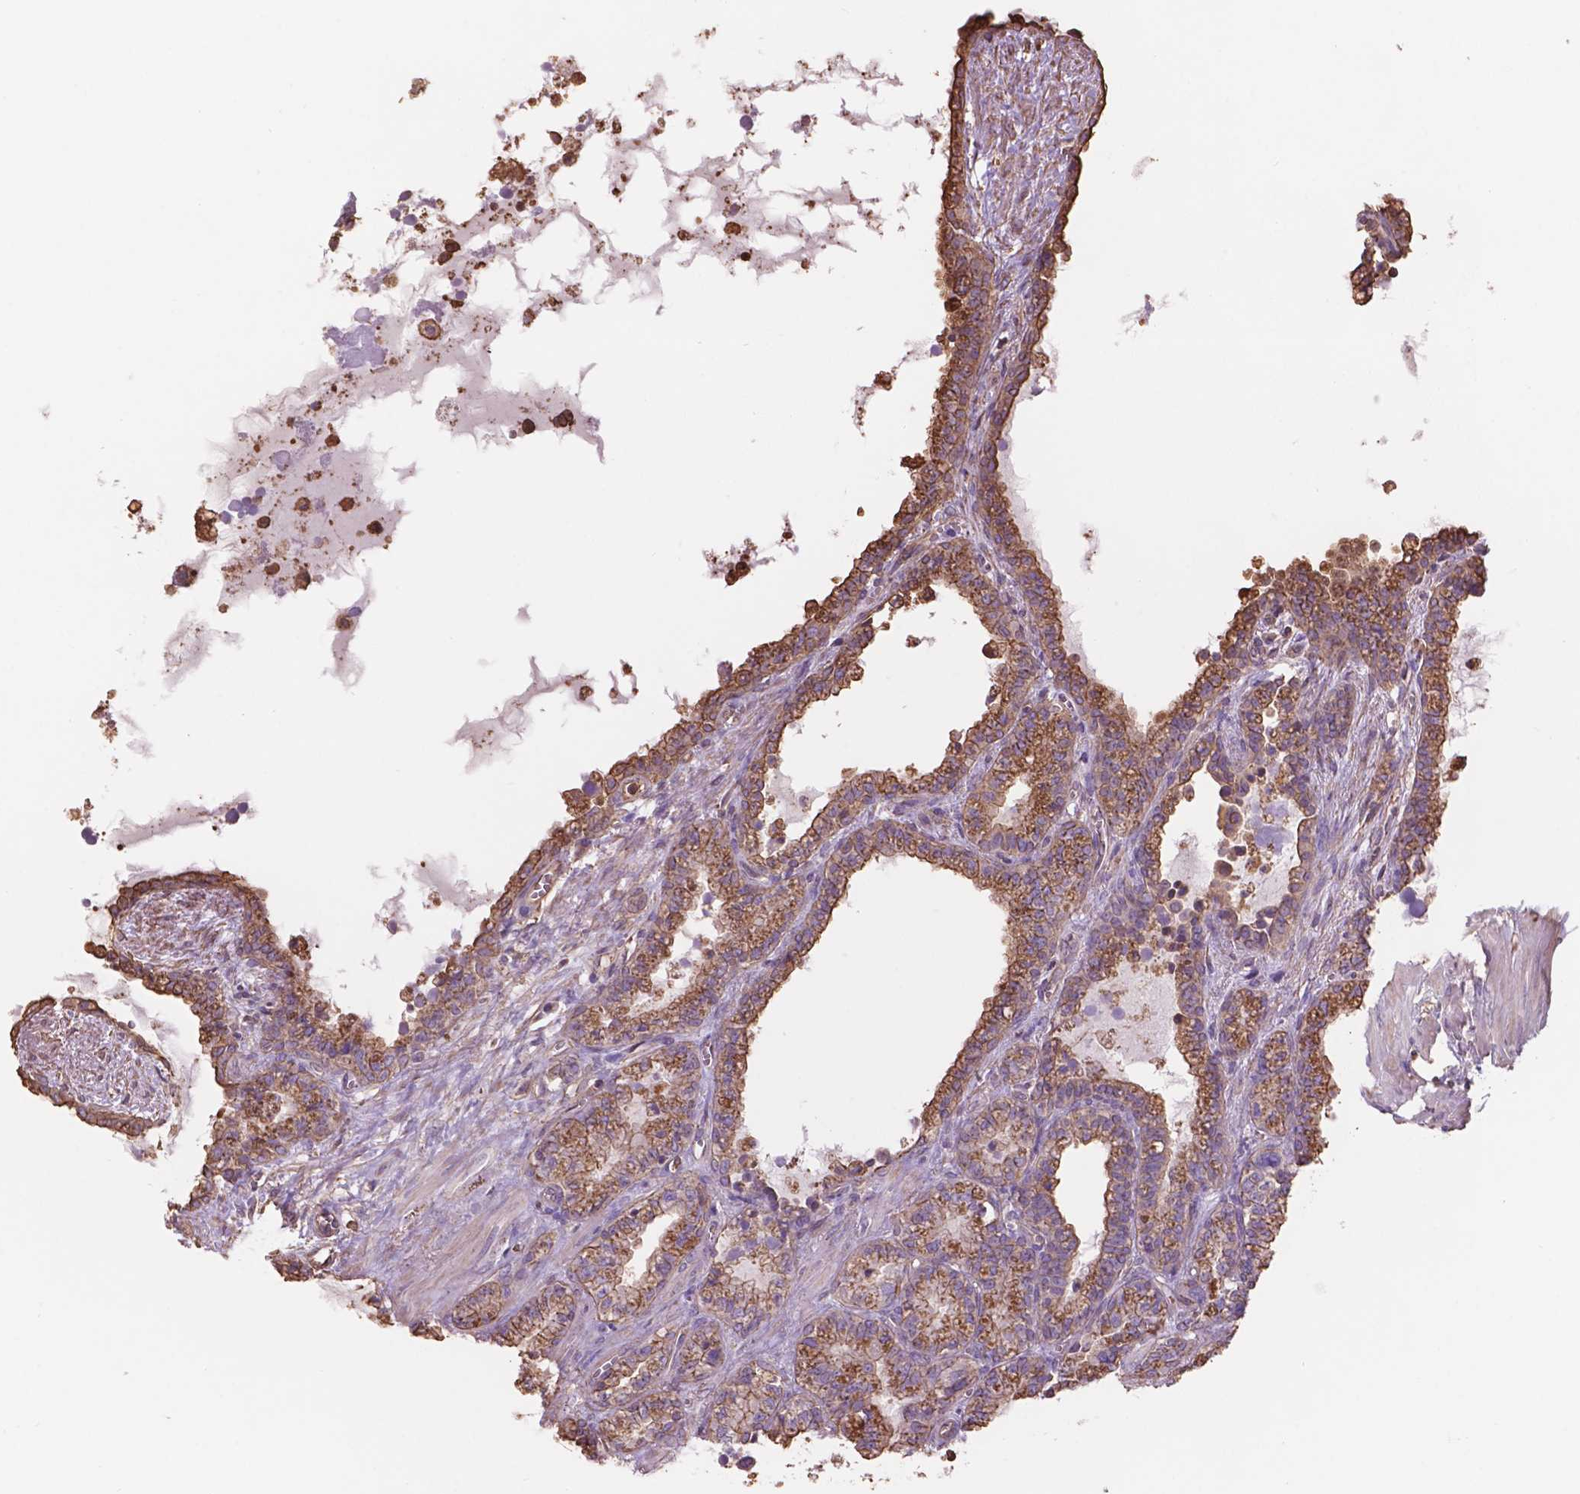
{"staining": {"intensity": "moderate", "quantity": ">75%", "location": "cytoplasmic/membranous"}, "tissue": "seminal vesicle", "cell_type": "Glandular cells", "image_type": "normal", "snomed": [{"axis": "morphology", "description": "Normal tissue, NOS"}, {"axis": "morphology", "description": "Urothelial carcinoma, NOS"}, {"axis": "topography", "description": "Urinary bladder"}, {"axis": "topography", "description": "Seminal veicle"}], "caption": "Immunohistochemical staining of normal seminal vesicle demonstrates moderate cytoplasmic/membranous protein expression in about >75% of glandular cells.", "gene": "NIPA2", "patient": {"sex": "male", "age": 76}}